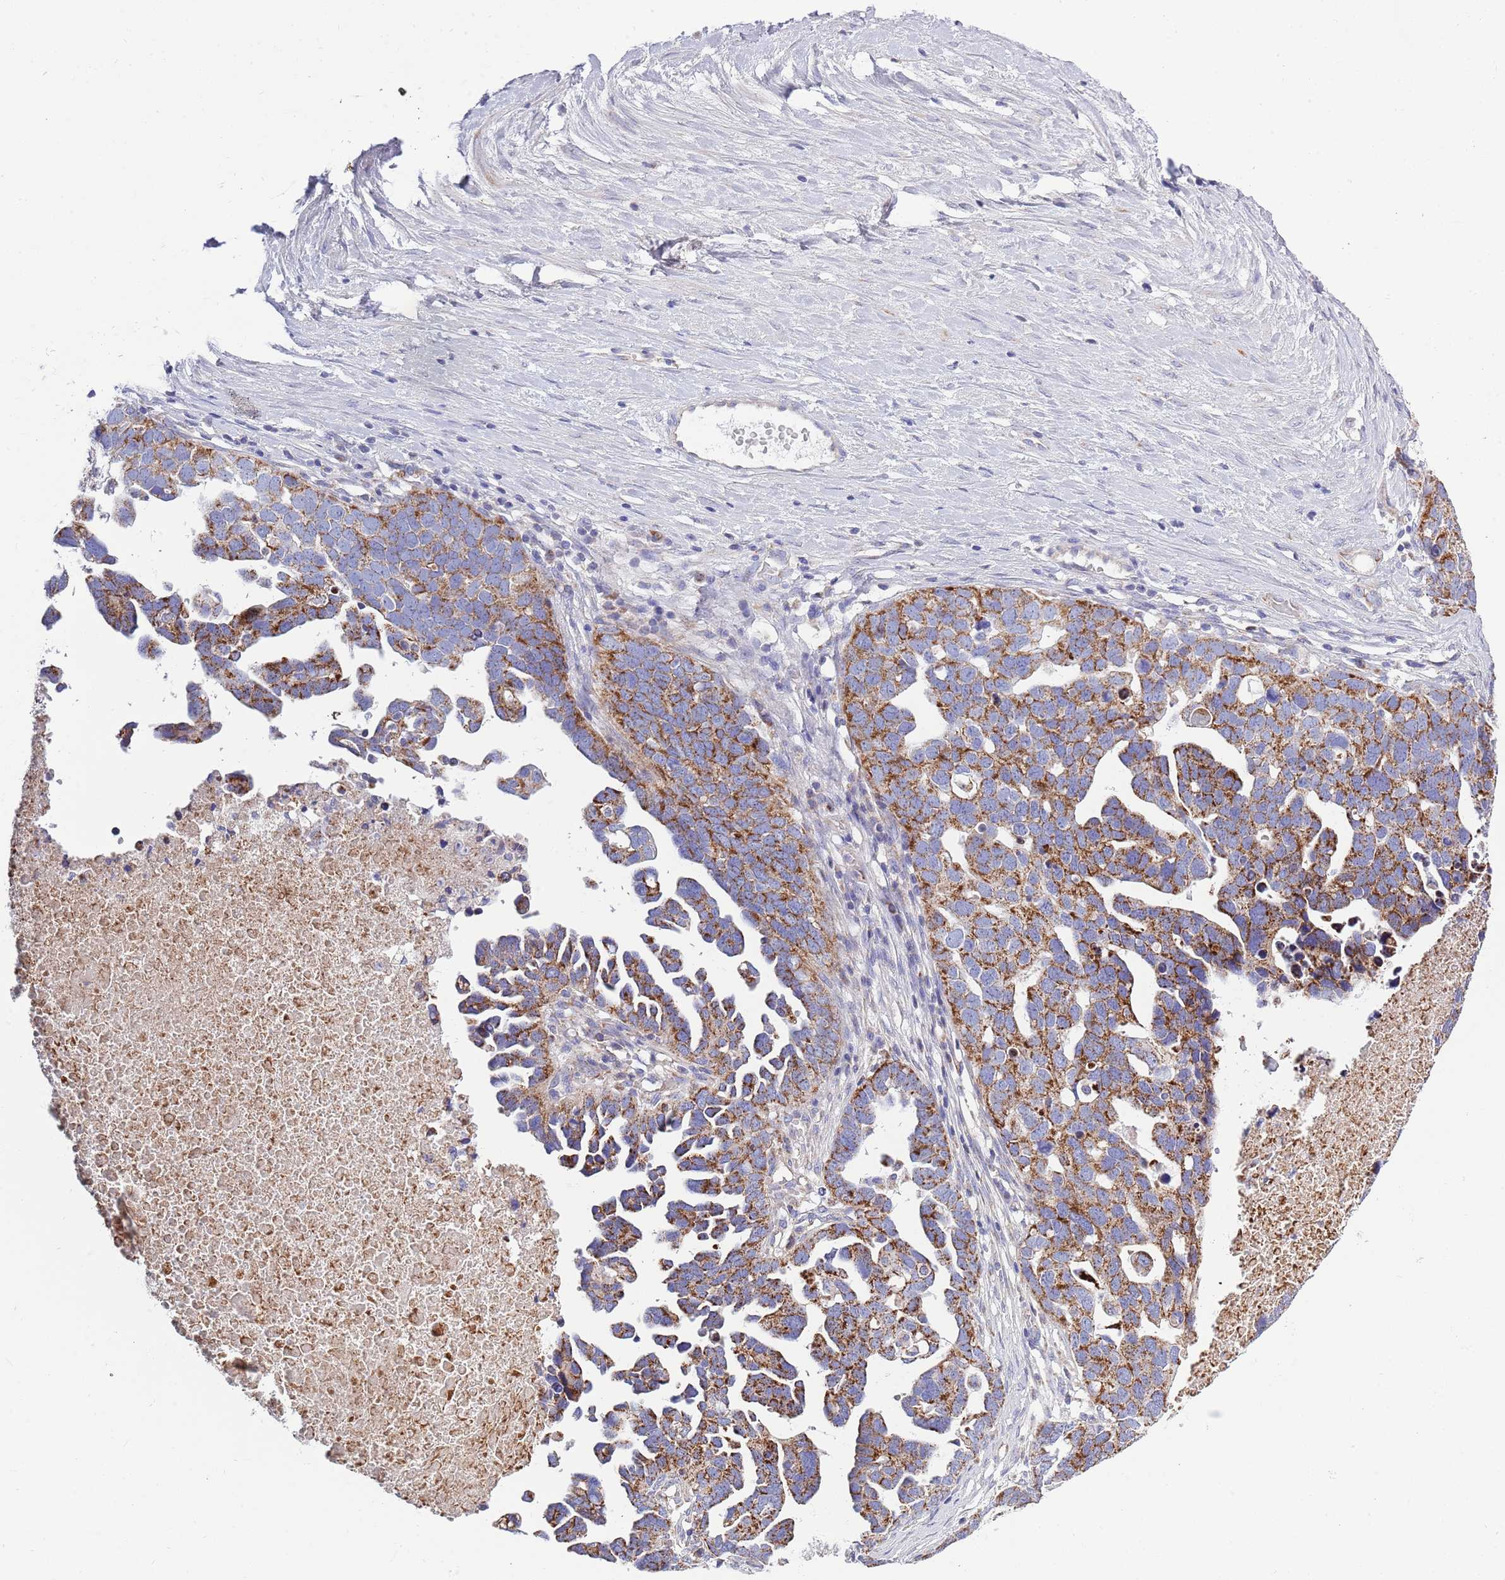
{"staining": {"intensity": "strong", "quantity": ">75%", "location": "cytoplasmic/membranous"}, "tissue": "ovarian cancer", "cell_type": "Tumor cells", "image_type": "cancer", "snomed": [{"axis": "morphology", "description": "Cystadenocarcinoma, serous, NOS"}, {"axis": "topography", "description": "Ovary"}], "caption": "Serous cystadenocarcinoma (ovarian) stained with IHC reveals strong cytoplasmic/membranous staining in approximately >75% of tumor cells. (DAB (3,3'-diaminobenzidine) IHC with brightfield microscopy, high magnification).", "gene": "EMC8", "patient": {"sex": "female", "age": 54}}